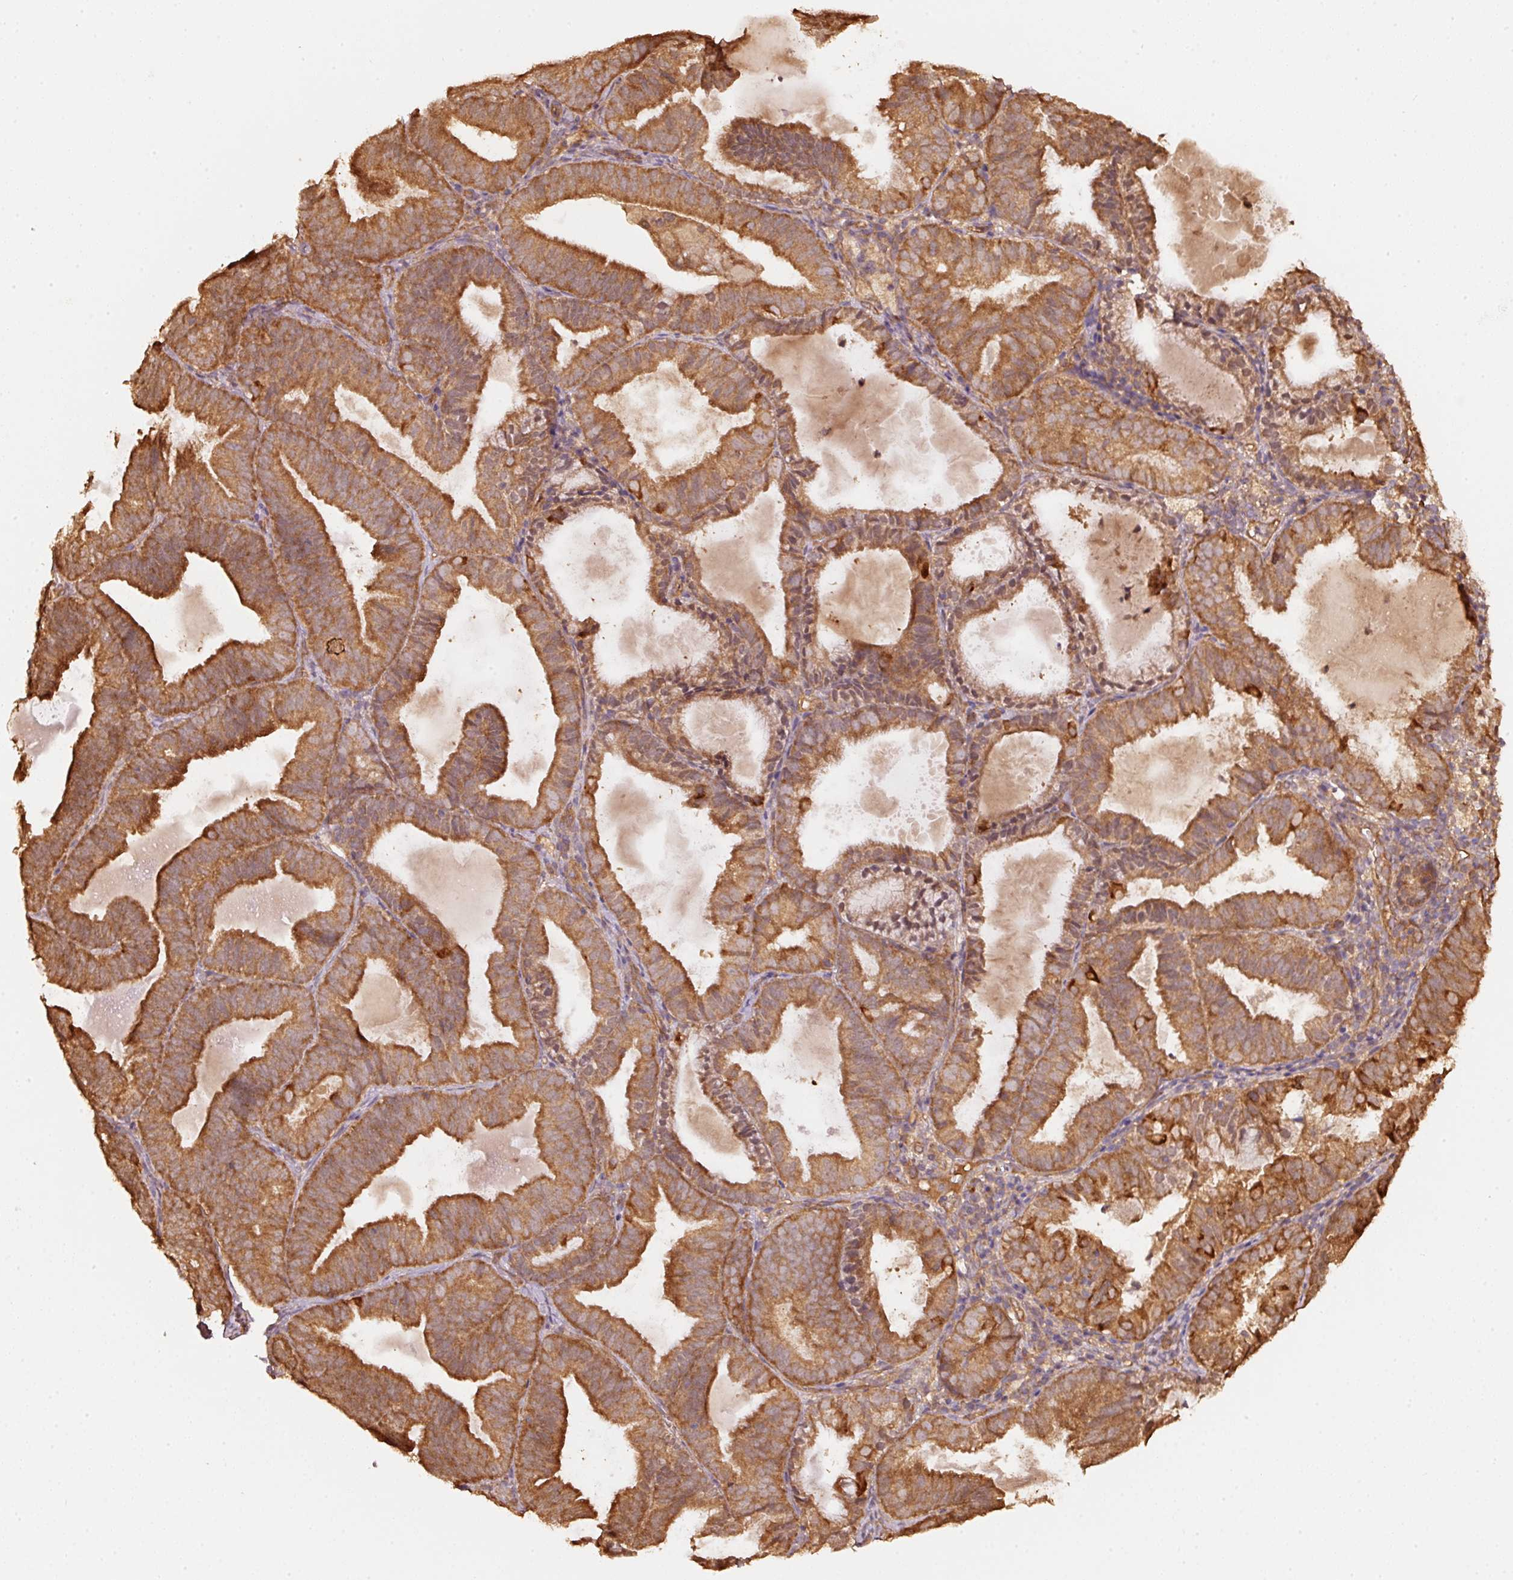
{"staining": {"intensity": "strong", "quantity": ">75%", "location": "cytoplasmic/membranous"}, "tissue": "endometrial cancer", "cell_type": "Tumor cells", "image_type": "cancer", "snomed": [{"axis": "morphology", "description": "Adenocarcinoma, NOS"}, {"axis": "topography", "description": "Endometrium"}], "caption": "A high-resolution micrograph shows immunohistochemistry (IHC) staining of endometrial cancer (adenocarcinoma), which shows strong cytoplasmic/membranous positivity in approximately >75% of tumor cells.", "gene": "STAU1", "patient": {"sex": "female", "age": 80}}